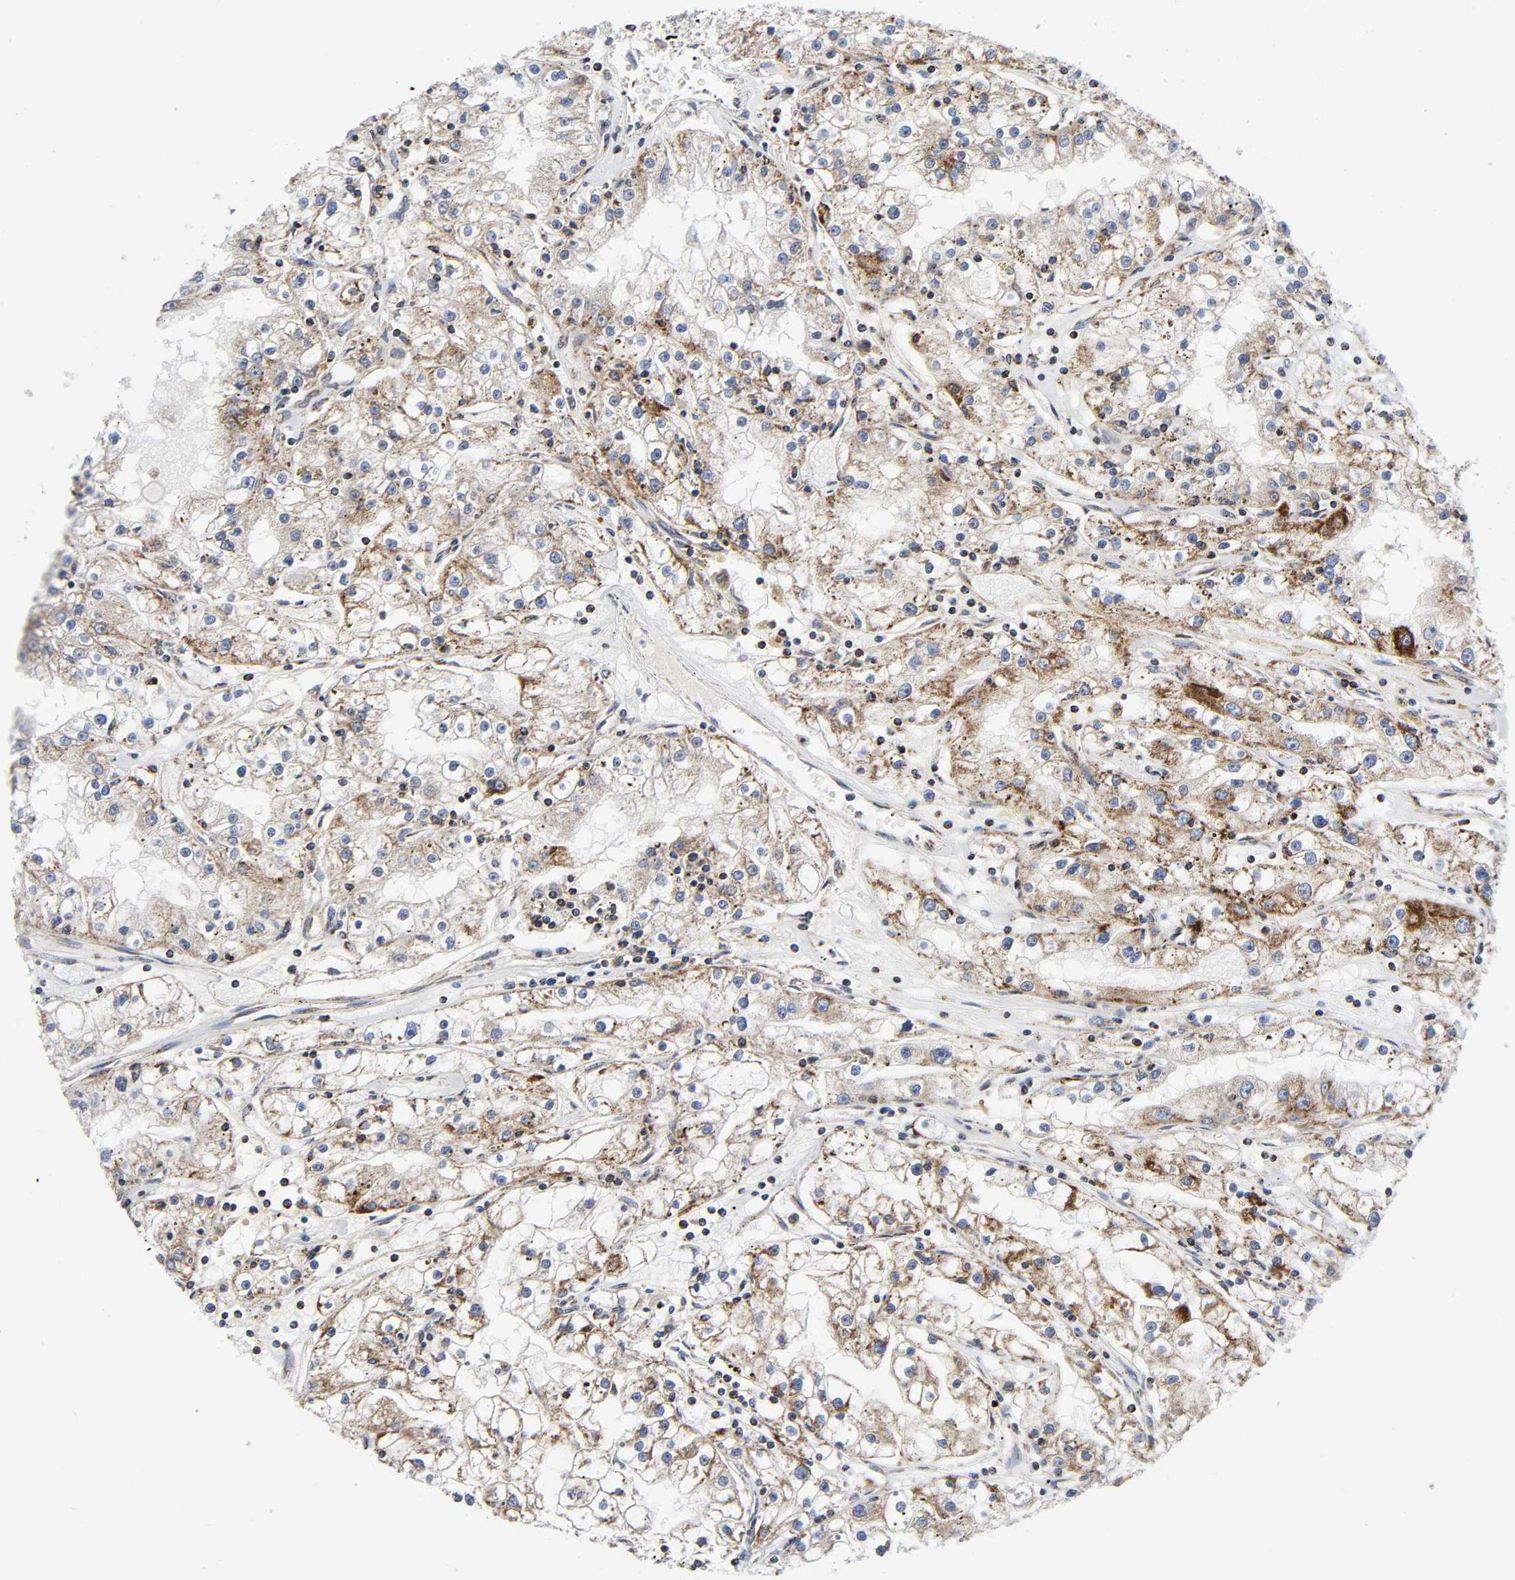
{"staining": {"intensity": "weak", "quantity": "25%-75%", "location": "cytoplasmic/membranous"}, "tissue": "renal cancer", "cell_type": "Tumor cells", "image_type": "cancer", "snomed": [{"axis": "morphology", "description": "Adenocarcinoma, NOS"}, {"axis": "topography", "description": "Kidney"}], "caption": "Renal adenocarcinoma stained for a protein (brown) displays weak cytoplasmic/membranous positive staining in about 25%-75% of tumor cells.", "gene": "AOPEP", "patient": {"sex": "male", "age": 56}}